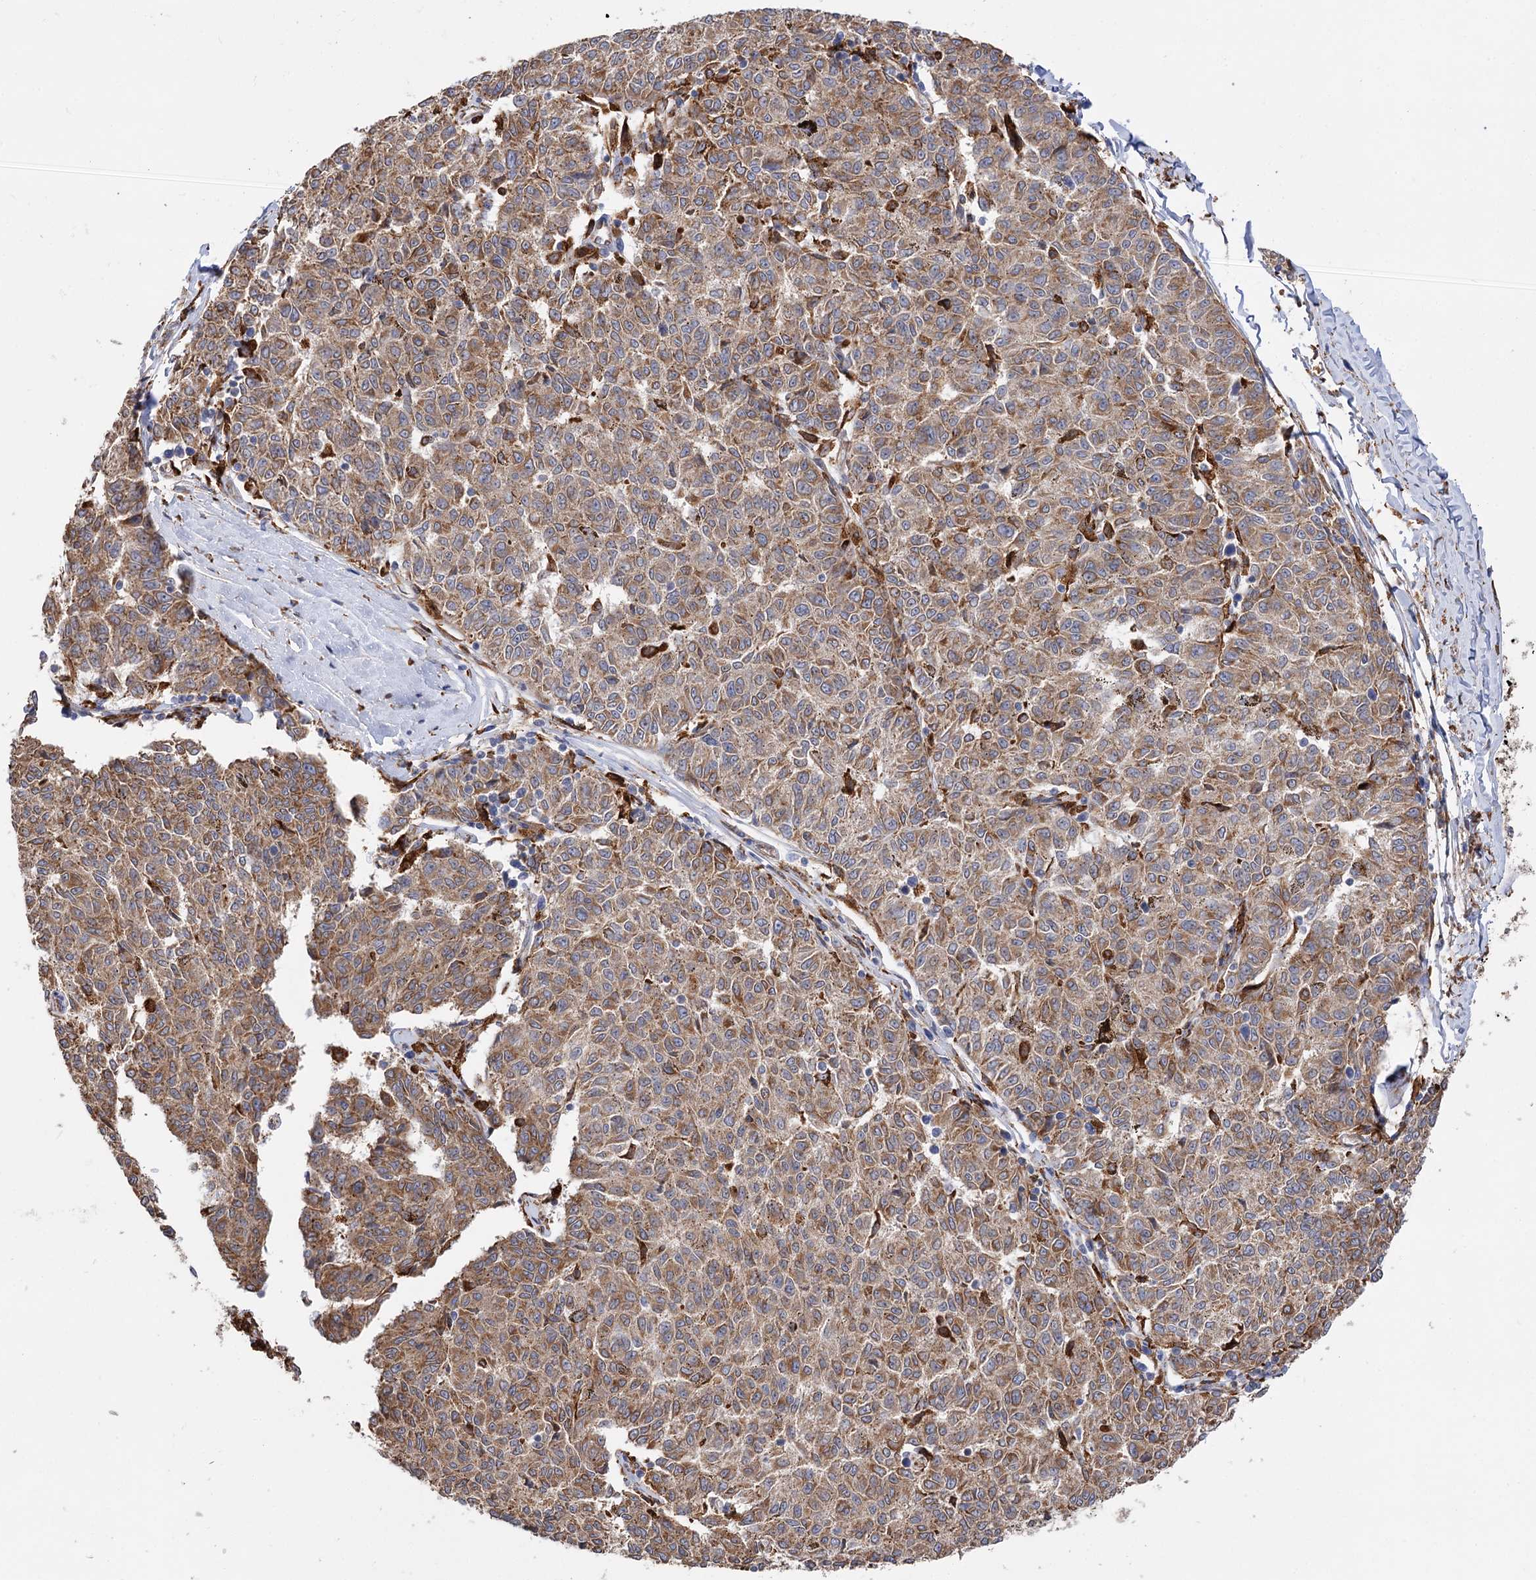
{"staining": {"intensity": "moderate", "quantity": ">75%", "location": "cytoplasmic/membranous"}, "tissue": "melanoma", "cell_type": "Tumor cells", "image_type": "cancer", "snomed": [{"axis": "morphology", "description": "Malignant melanoma, NOS"}, {"axis": "topography", "description": "Skin"}], "caption": "Immunohistochemical staining of malignant melanoma demonstrates moderate cytoplasmic/membranous protein positivity in about >75% of tumor cells. (Stains: DAB (3,3'-diaminobenzidine) in brown, nuclei in blue, Microscopy: brightfield microscopy at high magnification).", "gene": "PPIP5K2", "patient": {"sex": "female", "age": 72}}